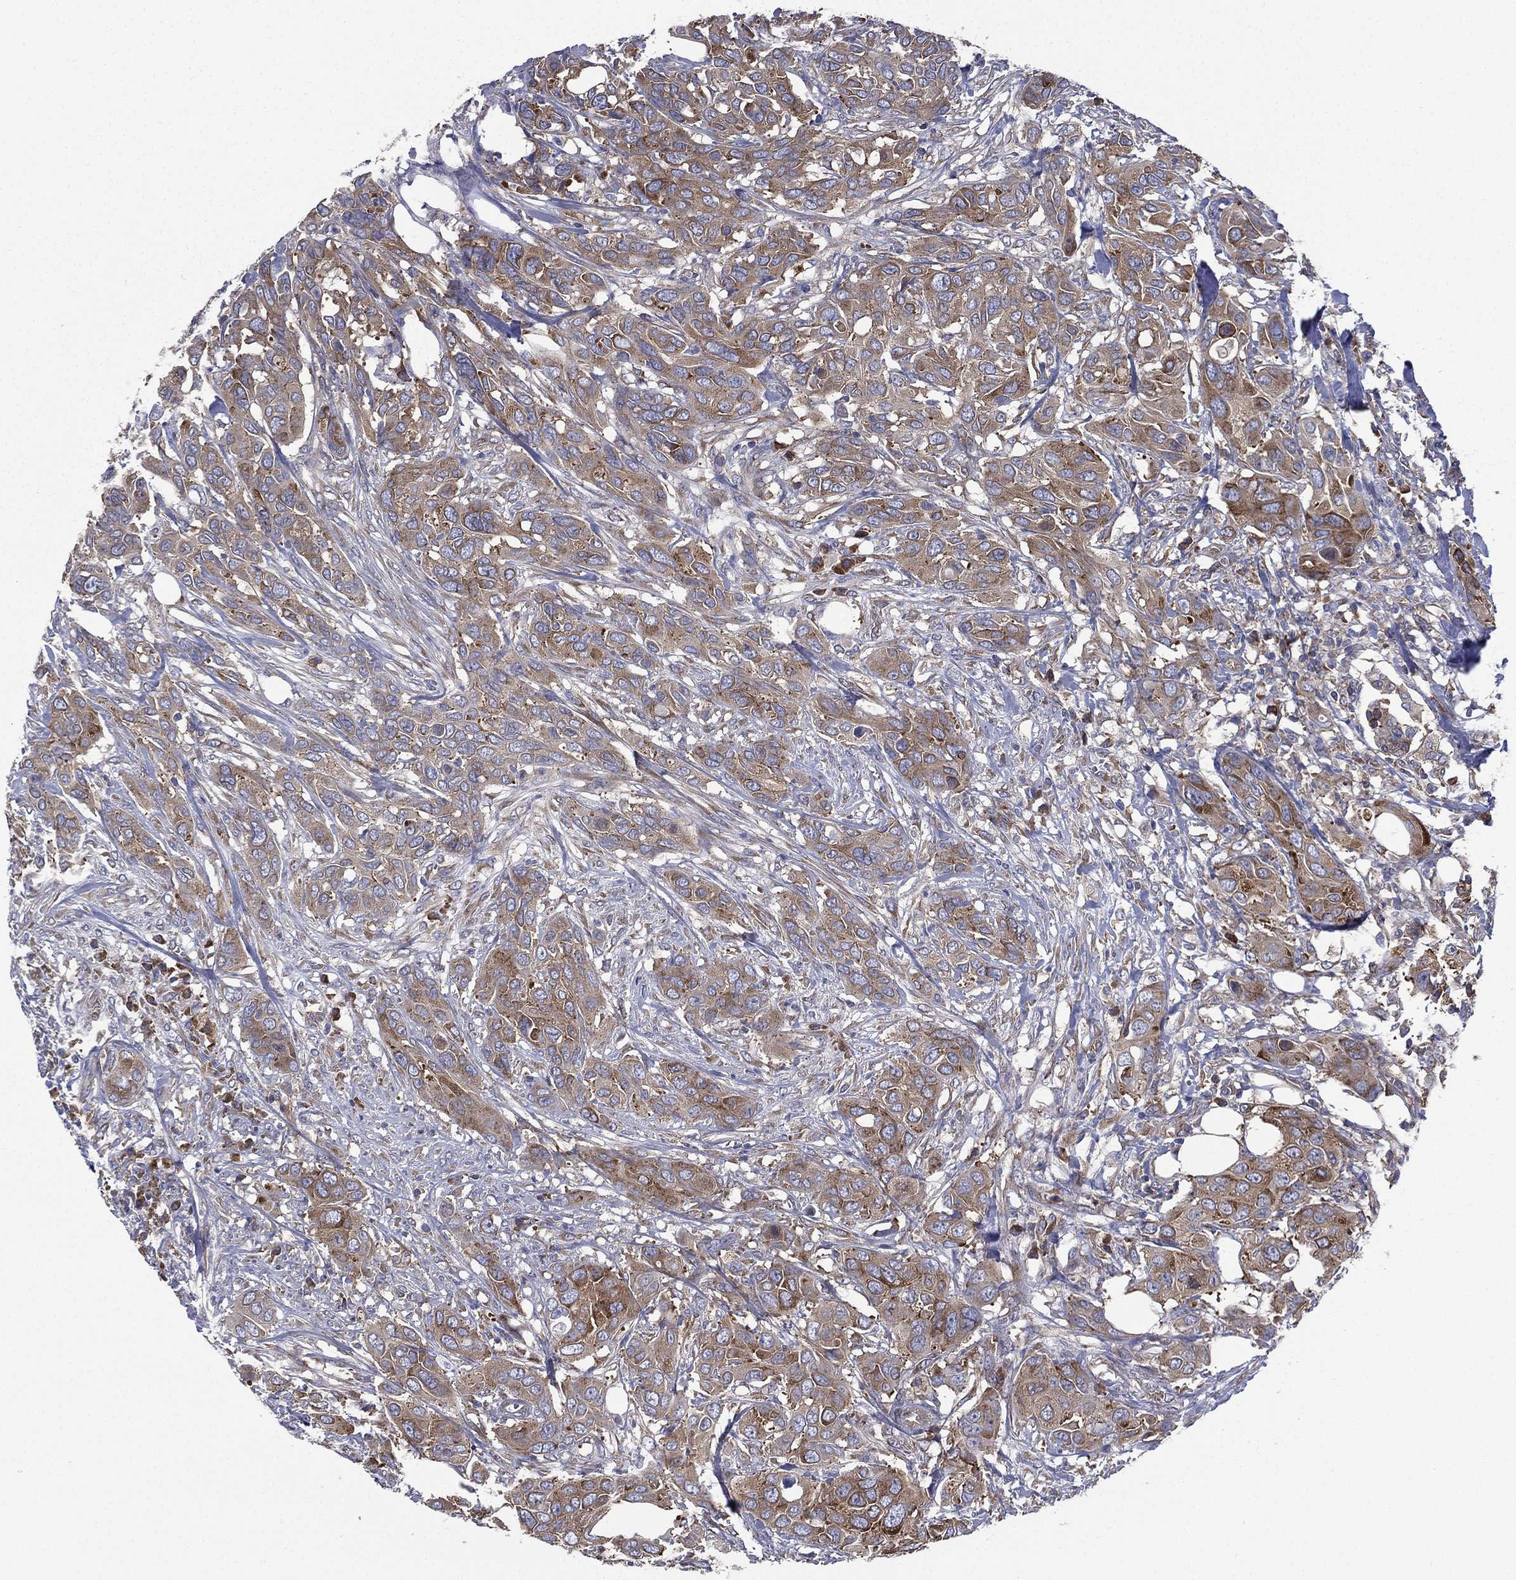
{"staining": {"intensity": "moderate", "quantity": "25%-75%", "location": "cytoplasmic/membranous"}, "tissue": "urothelial cancer", "cell_type": "Tumor cells", "image_type": "cancer", "snomed": [{"axis": "morphology", "description": "Urothelial carcinoma, NOS"}, {"axis": "morphology", "description": "Urothelial carcinoma, High grade"}, {"axis": "topography", "description": "Urinary bladder"}], "caption": "Human urothelial carcinoma (high-grade) stained with a protein marker displays moderate staining in tumor cells.", "gene": "FARSA", "patient": {"sex": "male", "age": 63}}